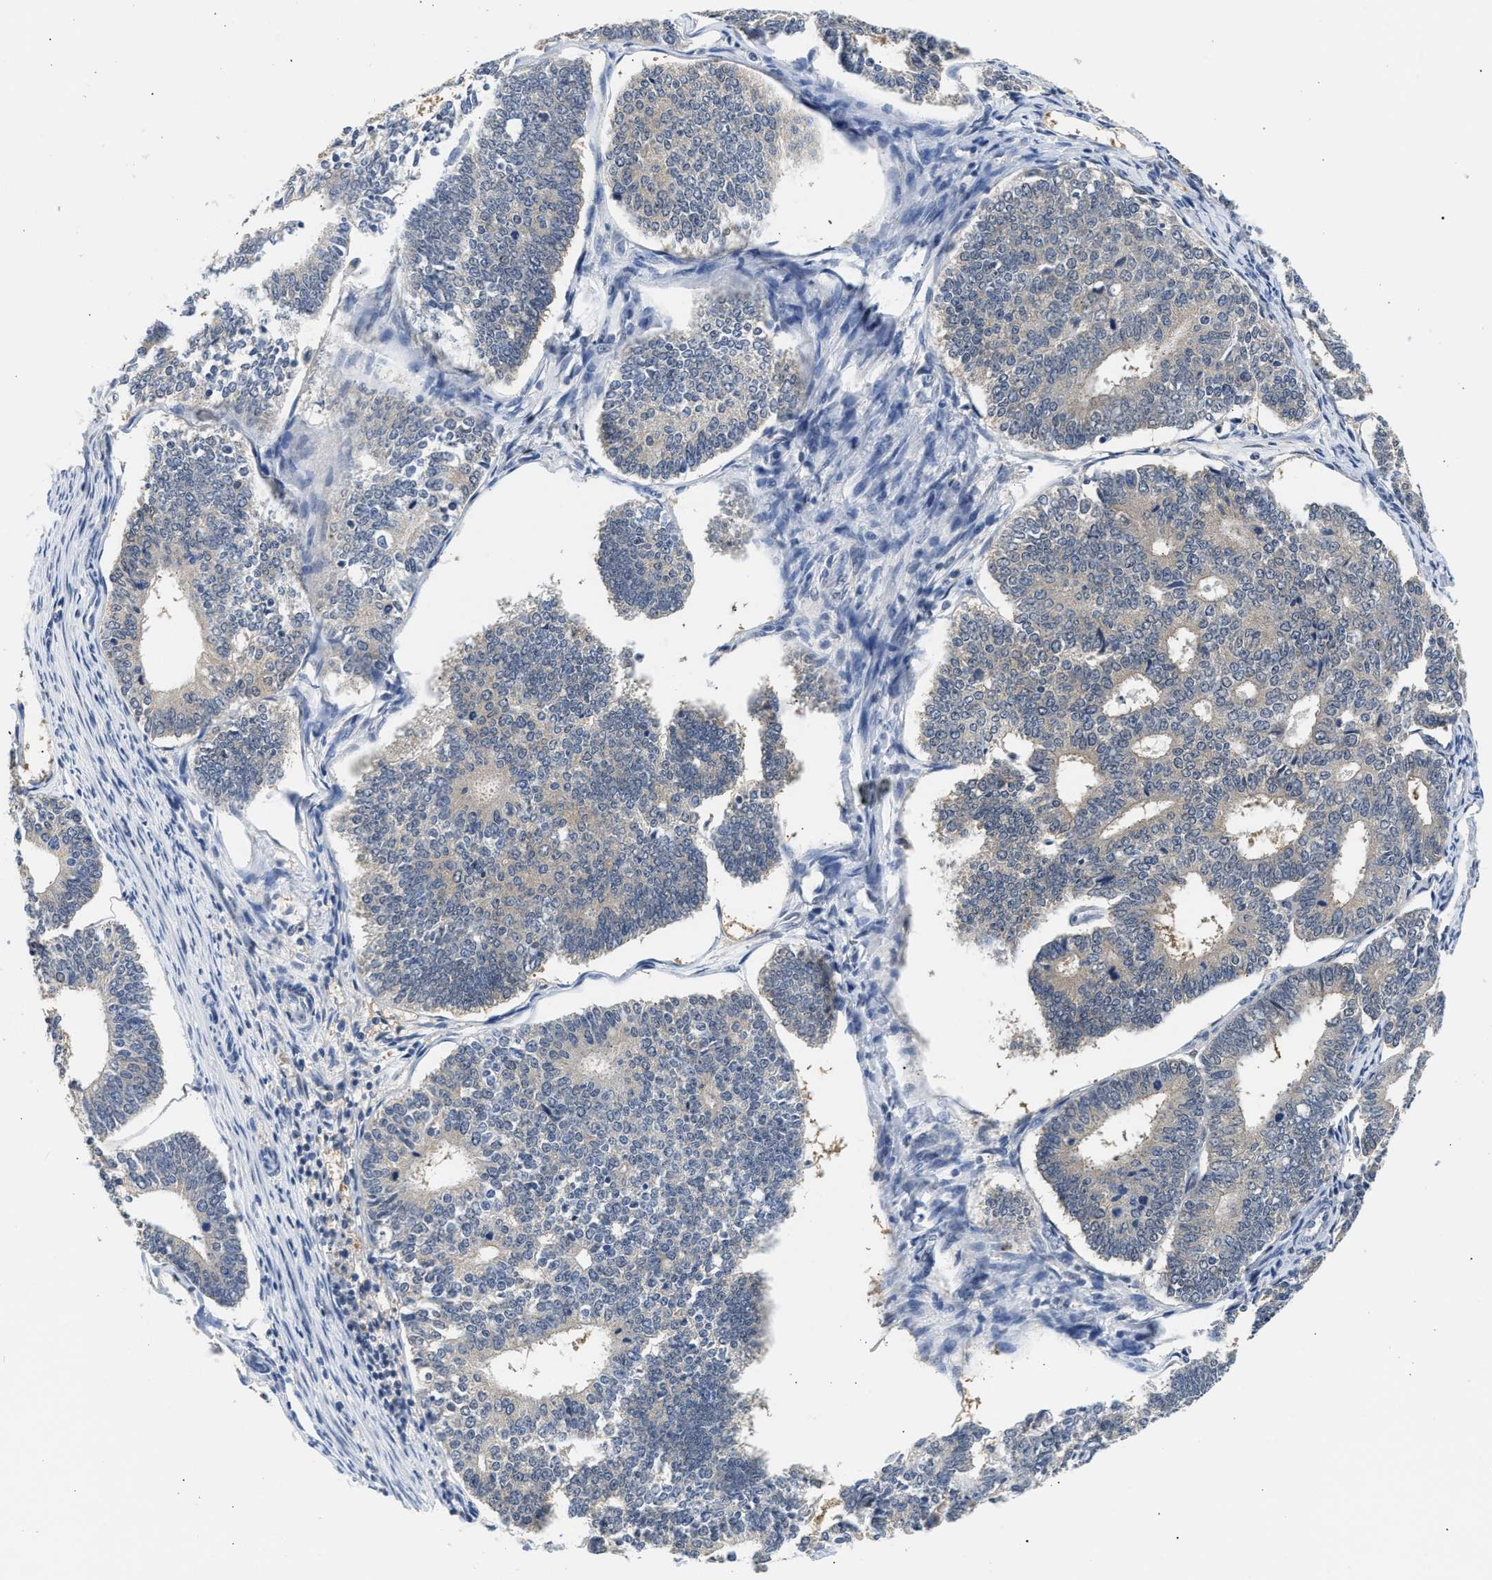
{"staining": {"intensity": "negative", "quantity": "none", "location": "none"}, "tissue": "endometrial cancer", "cell_type": "Tumor cells", "image_type": "cancer", "snomed": [{"axis": "morphology", "description": "Adenocarcinoma, NOS"}, {"axis": "topography", "description": "Endometrium"}], "caption": "A high-resolution histopathology image shows IHC staining of endometrial adenocarcinoma, which shows no significant expression in tumor cells.", "gene": "PPM1L", "patient": {"sex": "female", "age": 70}}